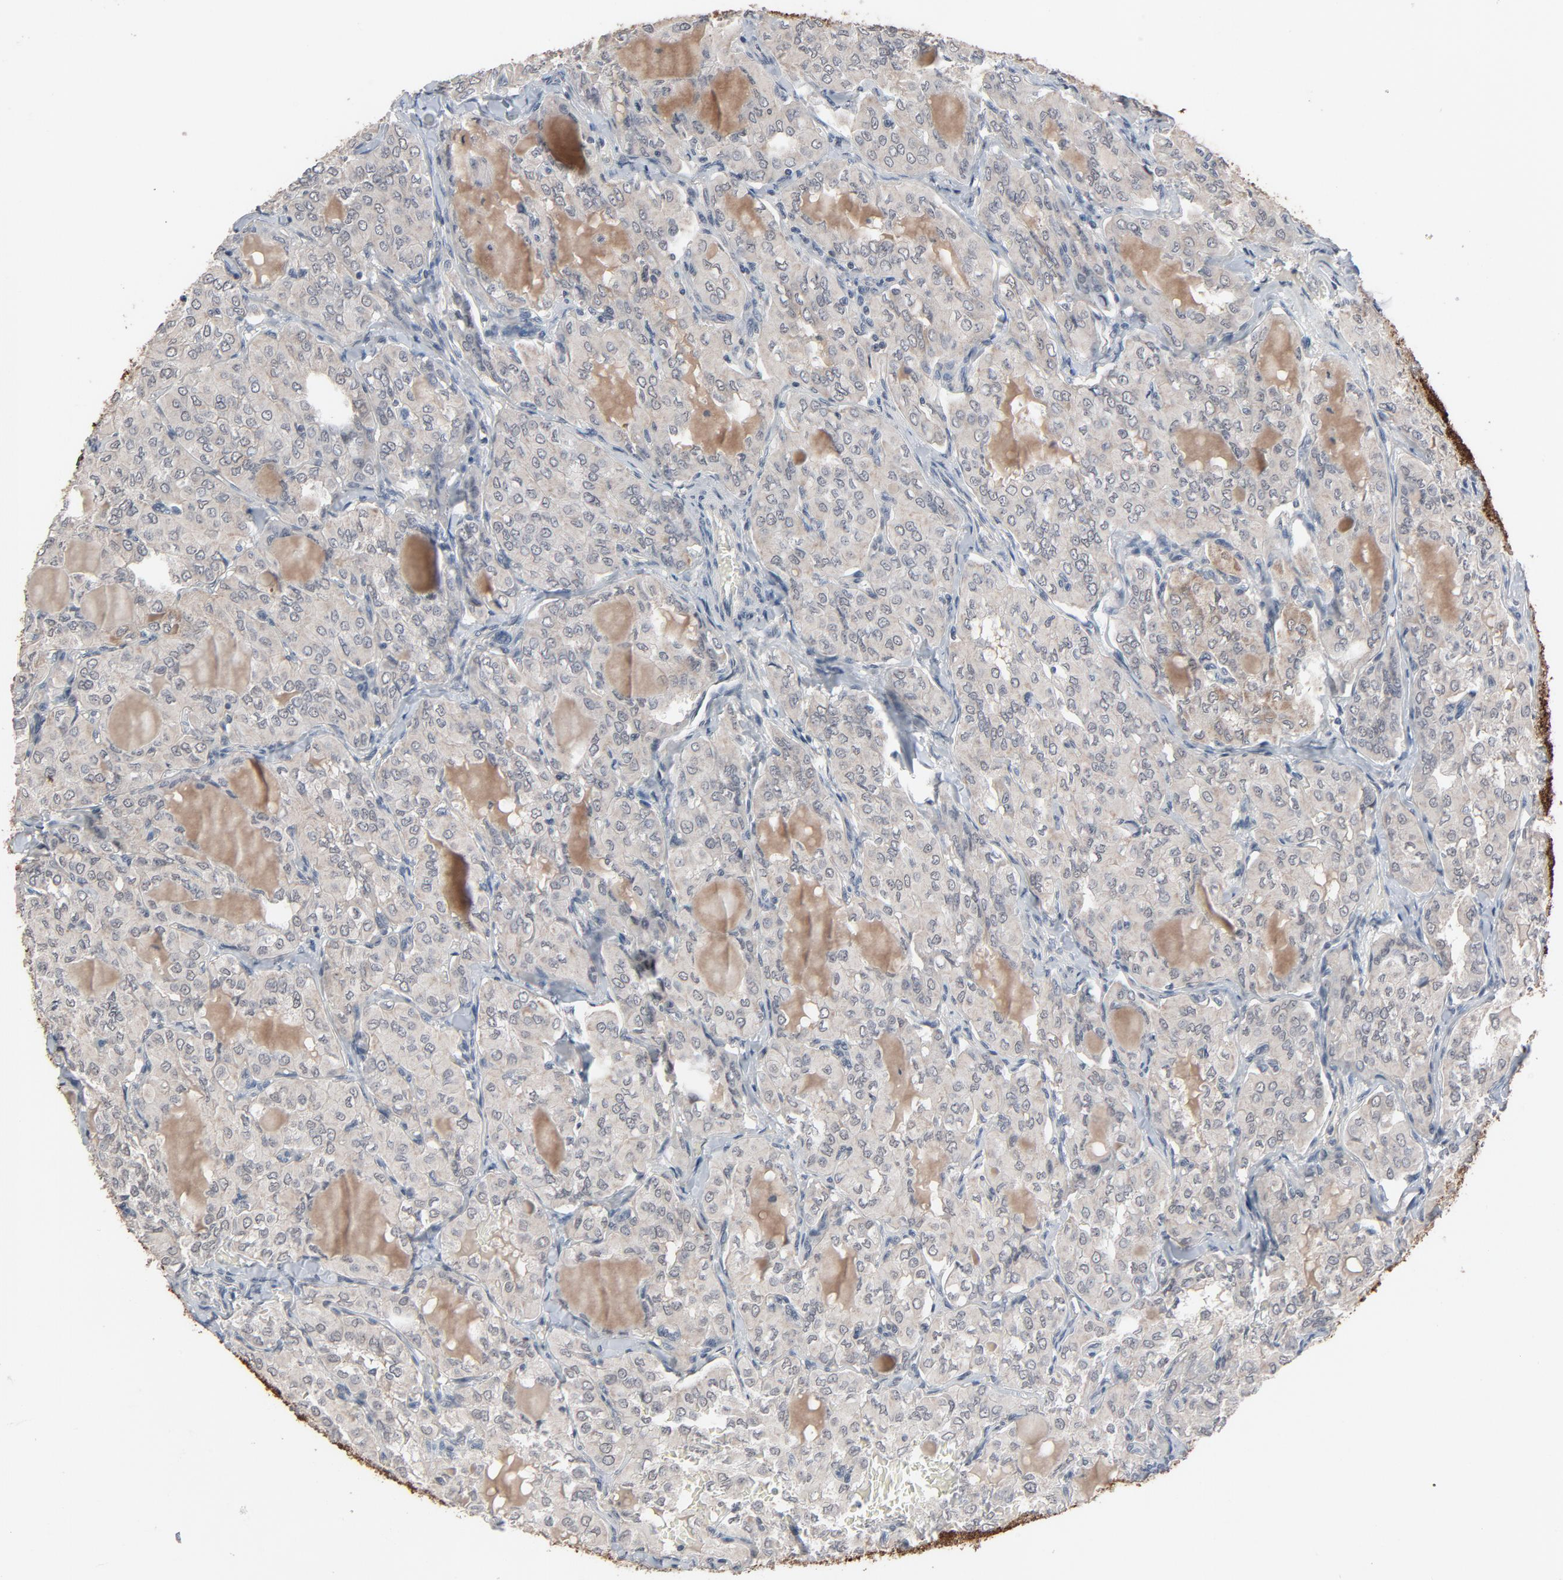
{"staining": {"intensity": "weak", "quantity": ">75%", "location": "cytoplasmic/membranous"}, "tissue": "thyroid cancer", "cell_type": "Tumor cells", "image_type": "cancer", "snomed": [{"axis": "morphology", "description": "Papillary adenocarcinoma, NOS"}, {"axis": "topography", "description": "Thyroid gland"}], "caption": "Human papillary adenocarcinoma (thyroid) stained with a protein marker shows weak staining in tumor cells.", "gene": "MT3", "patient": {"sex": "male", "age": 20}}